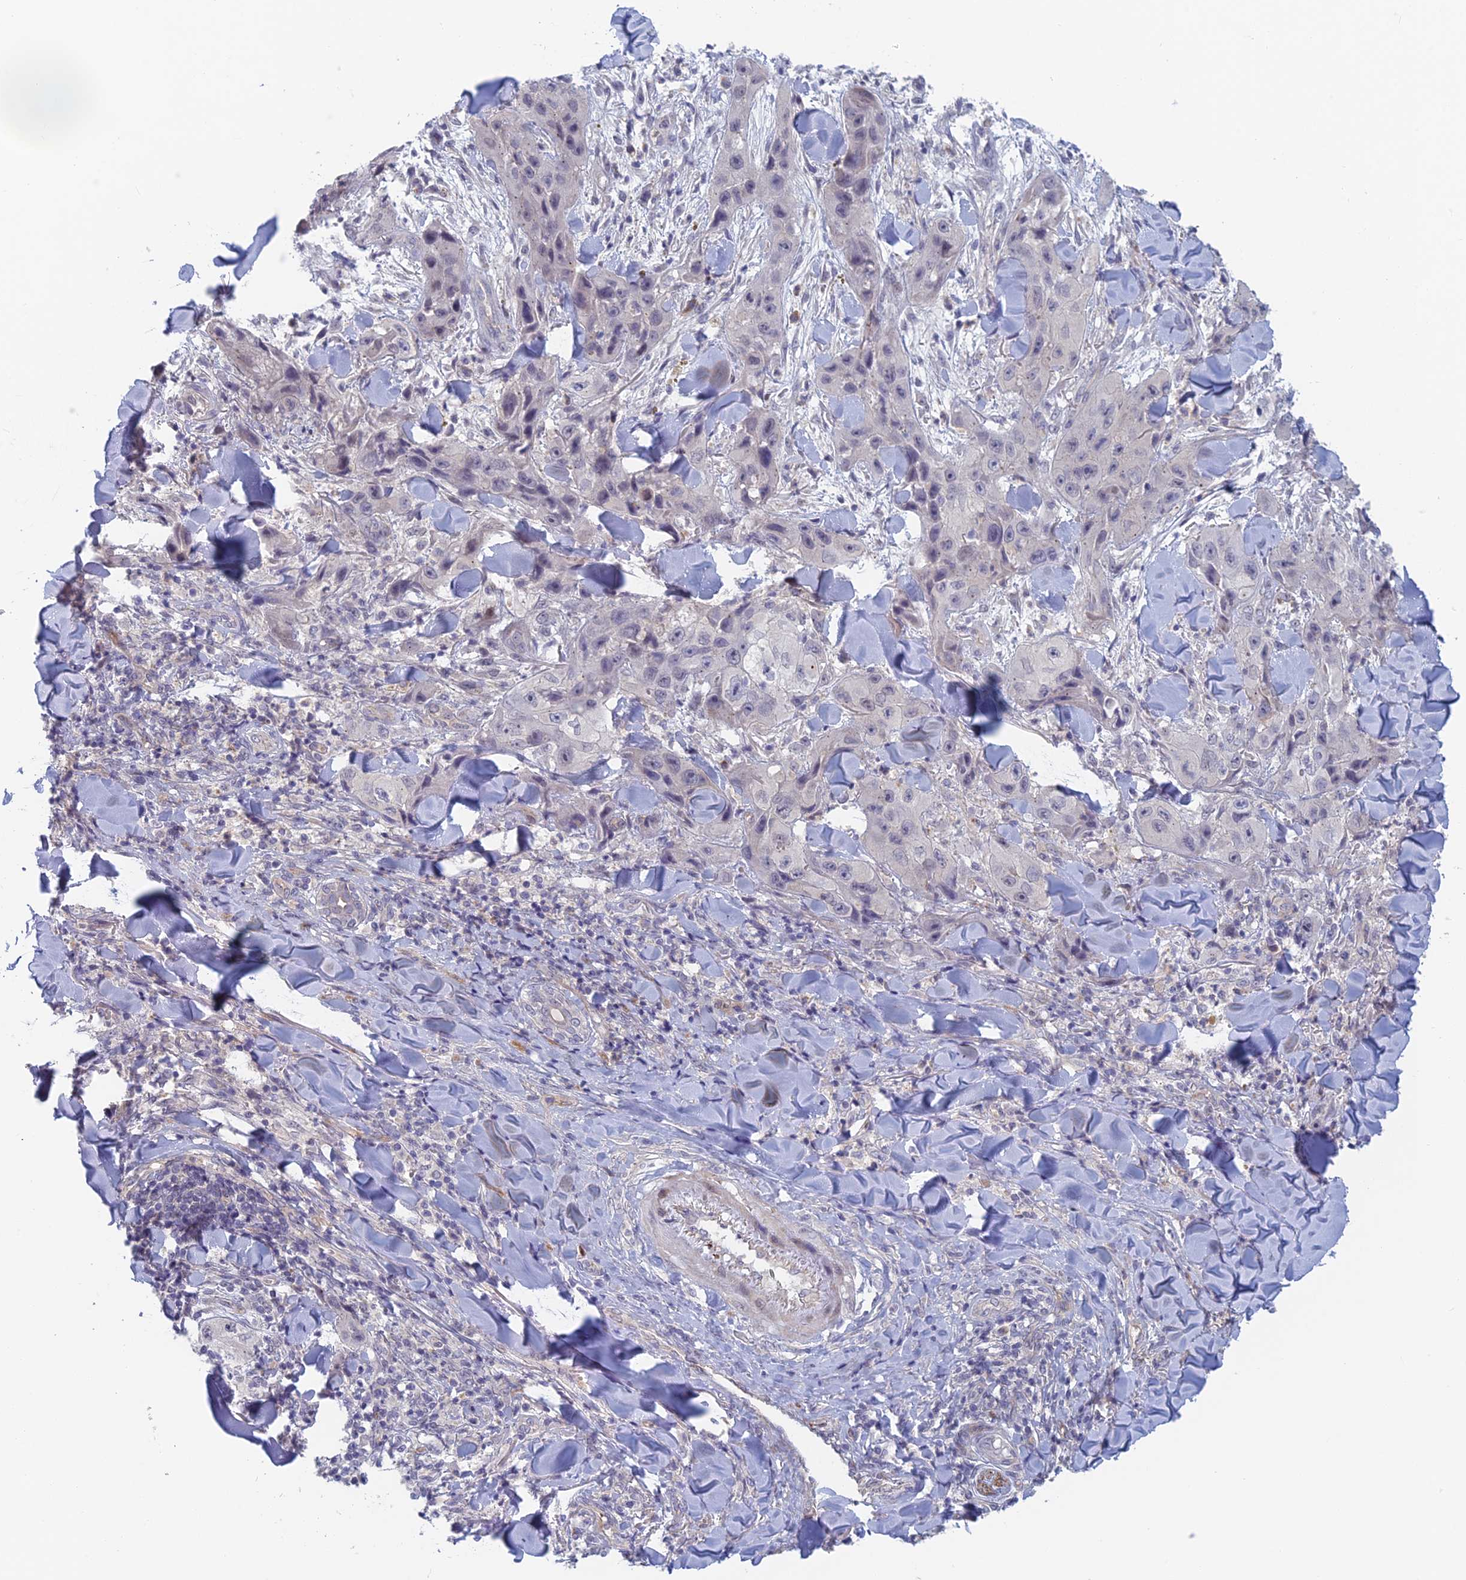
{"staining": {"intensity": "negative", "quantity": "none", "location": "none"}, "tissue": "skin cancer", "cell_type": "Tumor cells", "image_type": "cancer", "snomed": [{"axis": "morphology", "description": "Squamous cell carcinoma, NOS"}, {"axis": "topography", "description": "Skin"}, {"axis": "topography", "description": "Subcutis"}], "caption": "Squamous cell carcinoma (skin) was stained to show a protein in brown. There is no significant staining in tumor cells. The staining was performed using DAB (3,3'-diaminobenzidine) to visualize the protein expression in brown, while the nuclei were stained in blue with hematoxylin (Magnification: 20x).", "gene": "PPP1R26", "patient": {"sex": "male", "age": 73}}